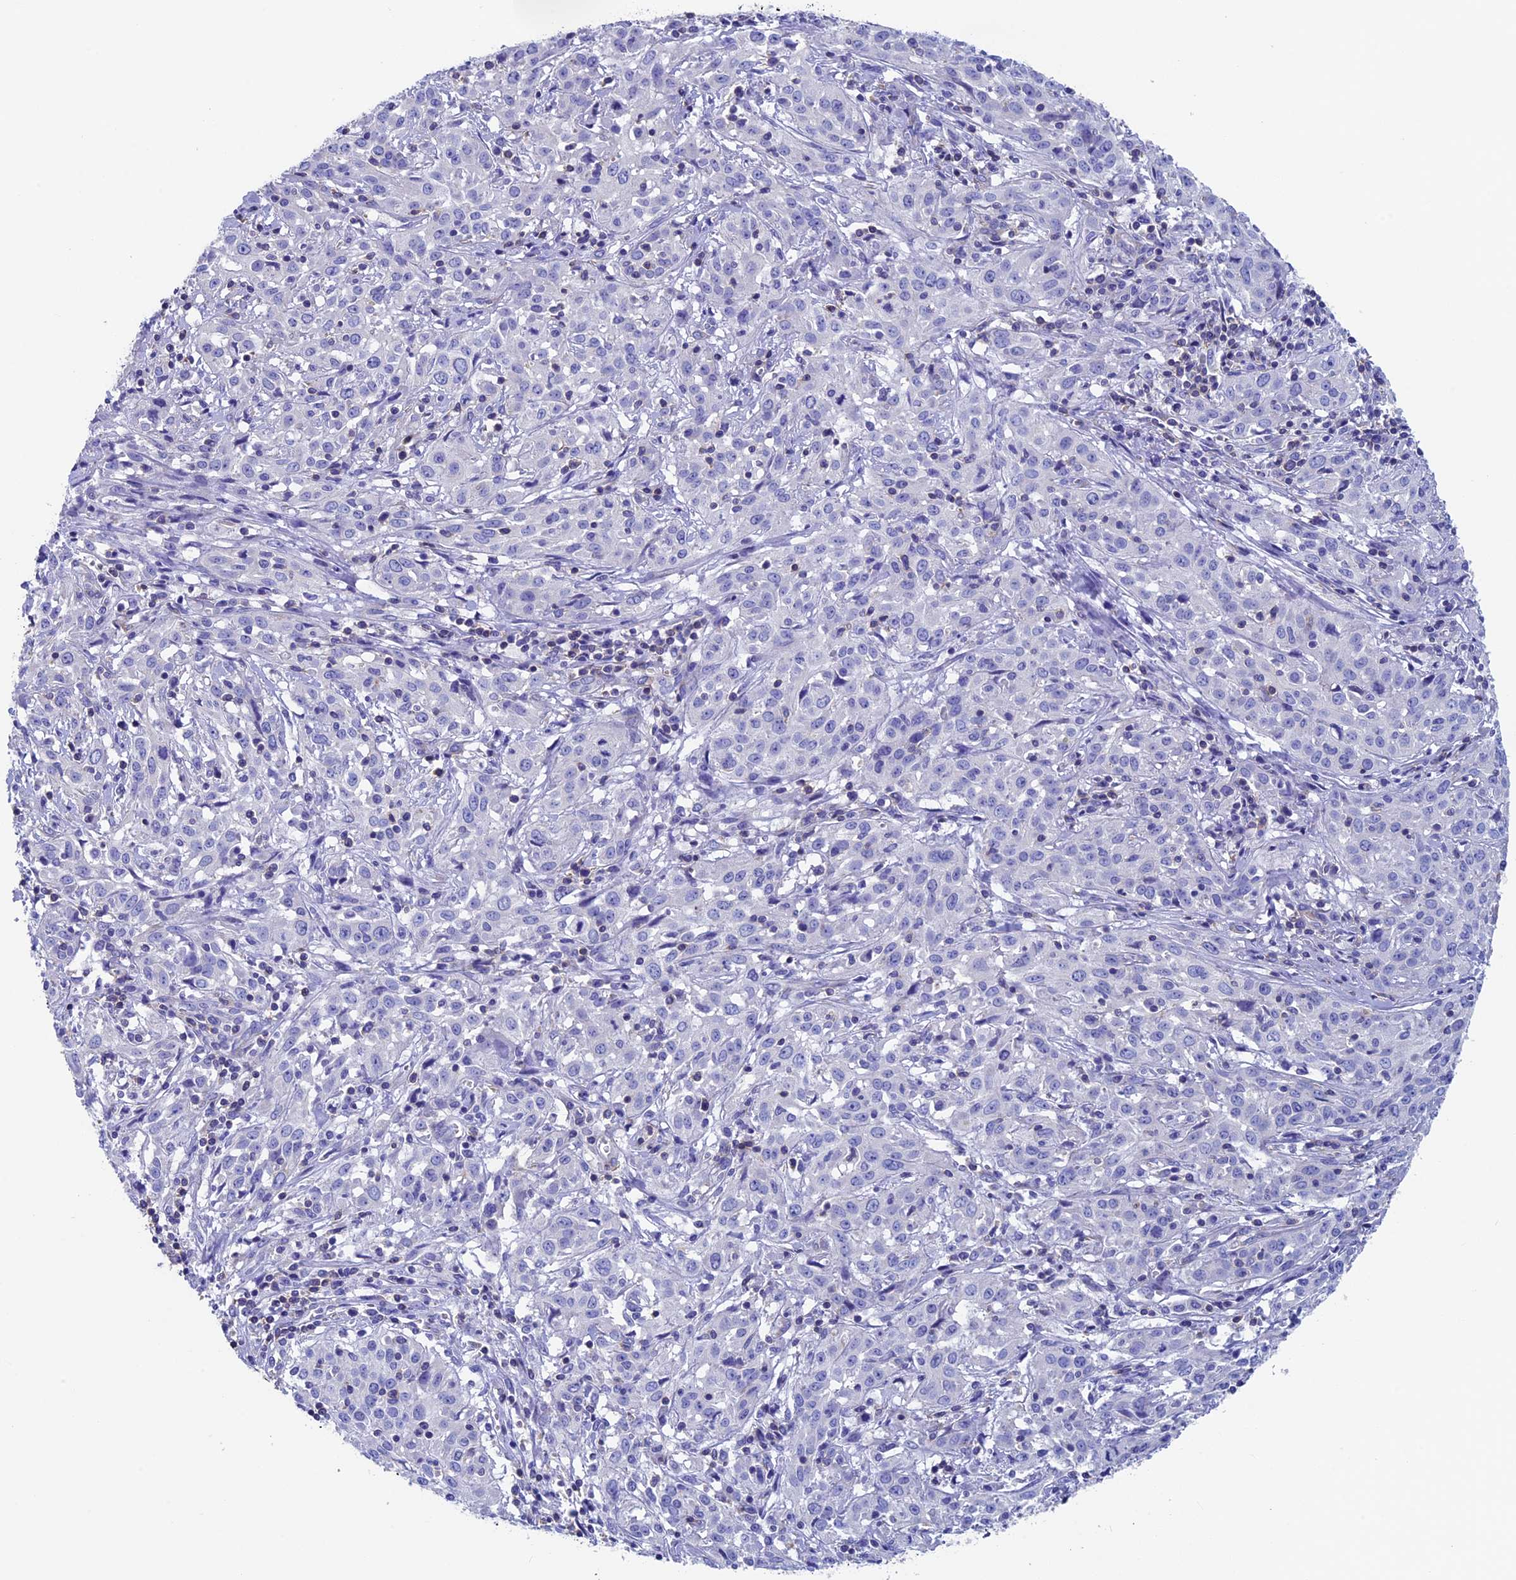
{"staining": {"intensity": "negative", "quantity": "none", "location": "none"}, "tissue": "cervical cancer", "cell_type": "Tumor cells", "image_type": "cancer", "snomed": [{"axis": "morphology", "description": "Squamous cell carcinoma, NOS"}, {"axis": "topography", "description": "Cervix"}], "caption": "Tumor cells show no significant expression in cervical cancer (squamous cell carcinoma).", "gene": "SEPTIN1", "patient": {"sex": "female", "age": 57}}